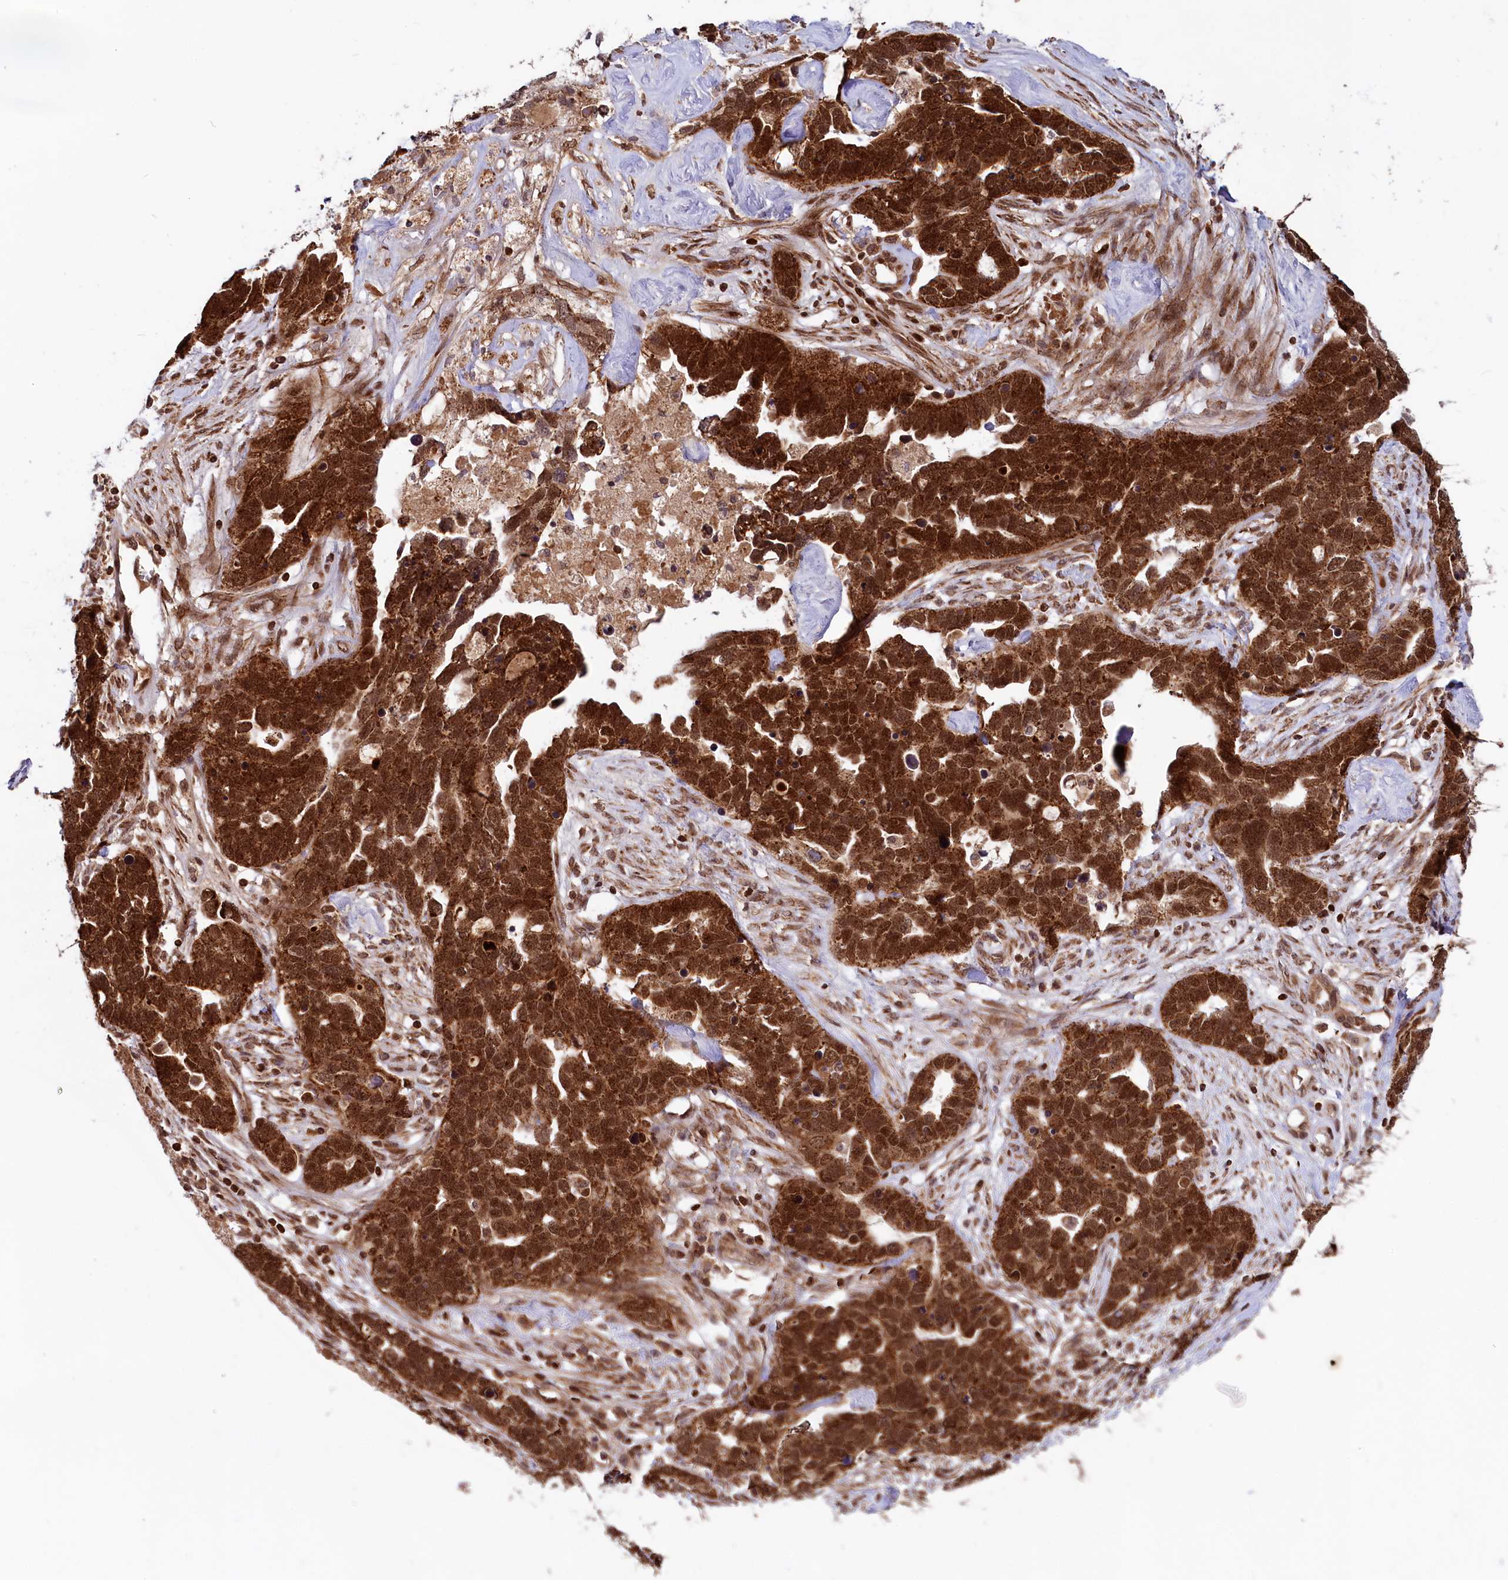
{"staining": {"intensity": "strong", "quantity": ">75%", "location": "cytoplasmic/membranous,nuclear"}, "tissue": "ovarian cancer", "cell_type": "Tumor cells", "image_type": "cancer", "snomed": [{"axis": "morphology", "description": "Cystadenocarcinoma, serous, NOS"}, {"axis": "topography", "description": "Ovary"}], "caption": "Ovarian cancer (serous cystadenocarcinoma) stained for a protein (brown) displays strong cytoplasmic/membranous and nuclear positive positivity in approximately >75% of tumor cells.", "gene": "PHC3", "patient": {"sex": "female", "age": 54}}